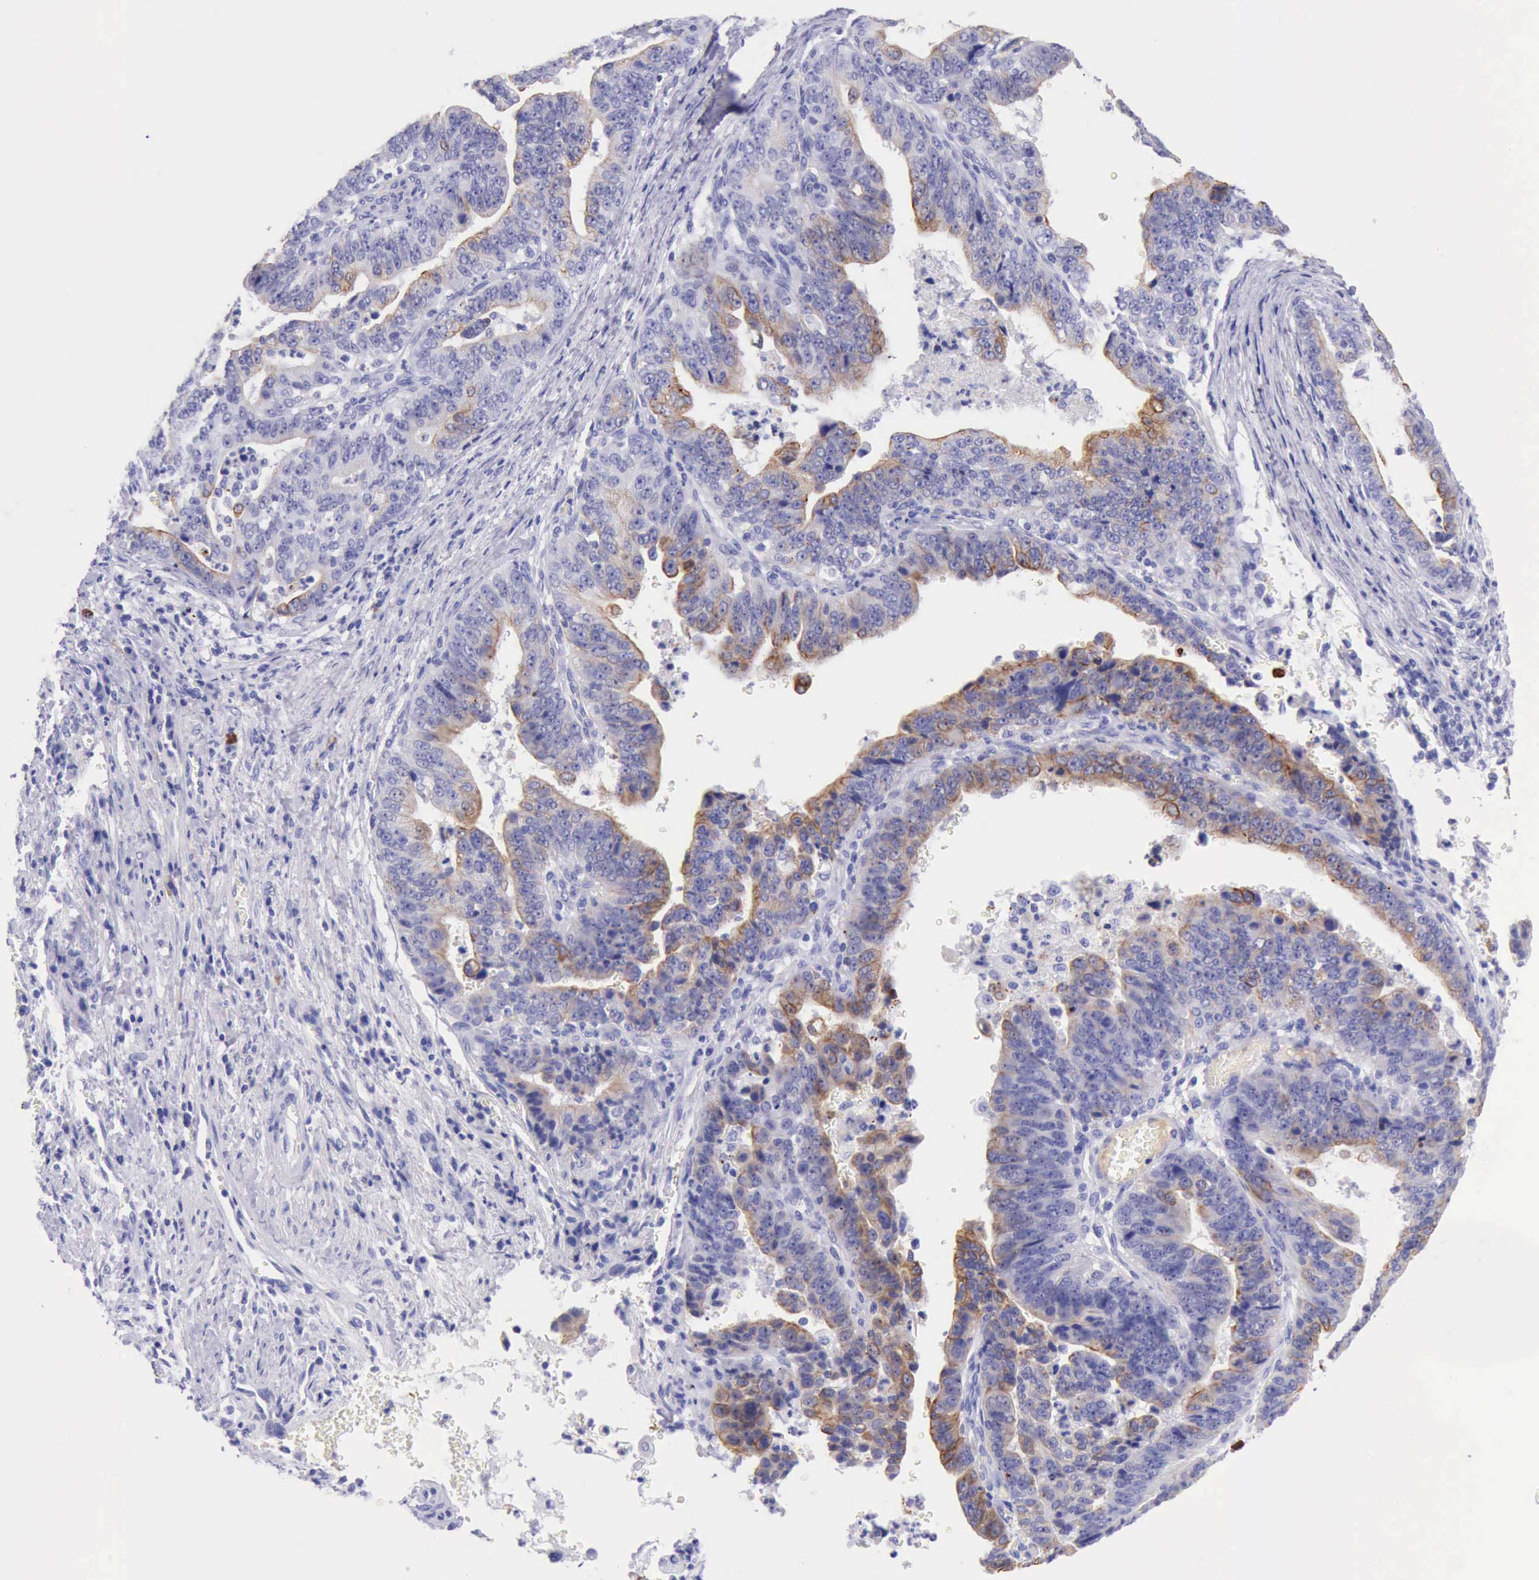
{"staining": {"intensity": "weak", "quantity": "<25%", "location": "cytoplasmic/membranous"}, "tissue": "stomach cancer", "cell_type": "Tumor cells", "image_type": "cancer", "snomed": [{"axis": "morphology", "description": "Adenocarcinoma, NOS"}, {"axis": "topography", "description": "Stomach, upper"}], "caption": "Tumor cells are negative for brown protein staining in adenocarcinoma (stomach).", "gene": "KRT8", "patient": {"sex": "female", "age": 50}}